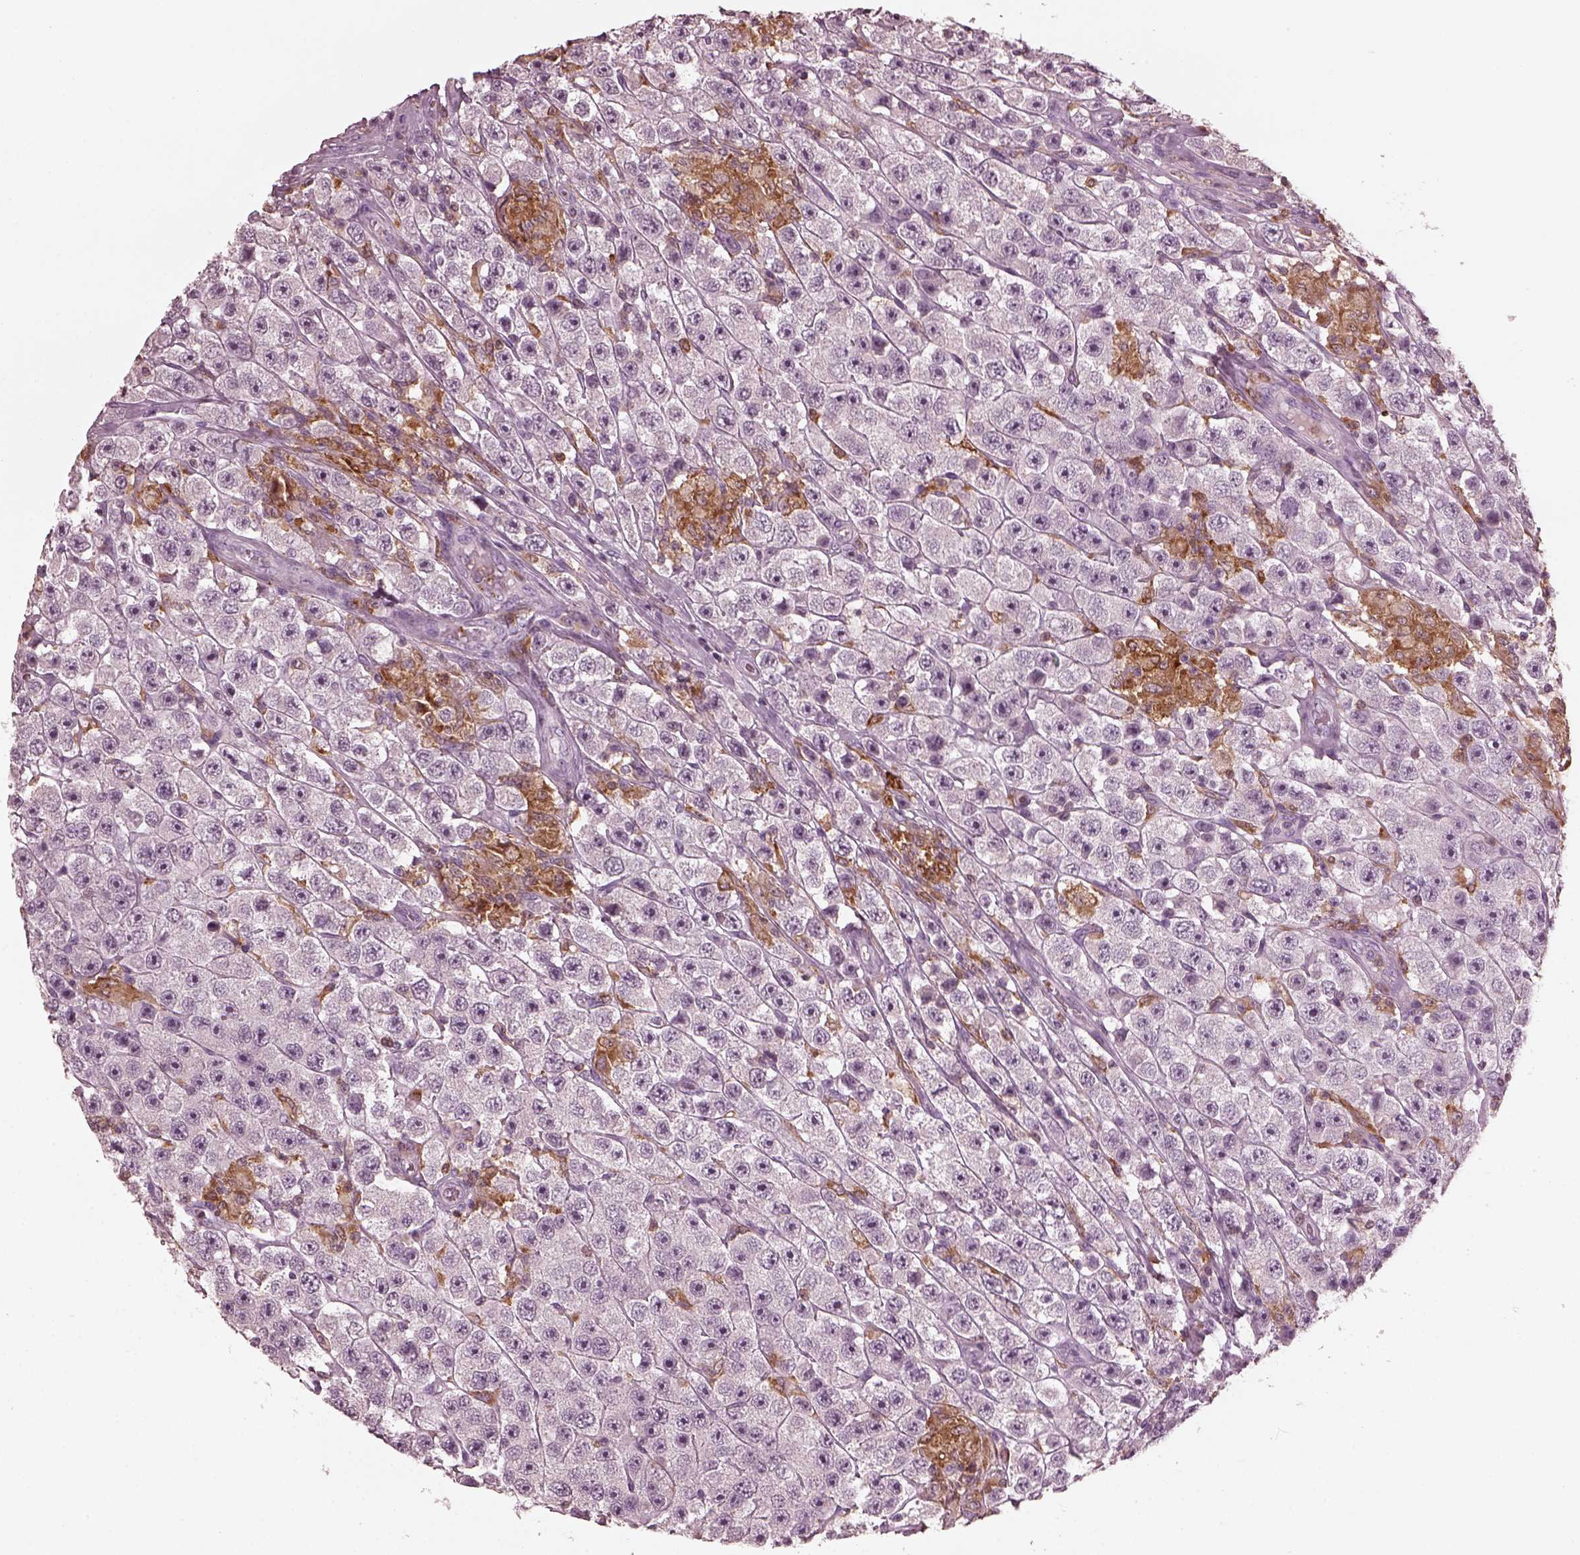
{"staining": {"intensity": "negative", "quantity": "none", "location": "none"}, "tissue": "testis cancer", "cell_type": "Tumor cells", "image_type": "cancer", "snomed": [{"axis": "morphology", "description": "Seminoma, NOS"}, {"axis": "topography", "description": "Testis"}], "caption": "Micrograph shows no significant protein positivity in tumor cells of testis cancer (seminoma).", "gene": "PSTPIP2", "patient": {"sex": "male", "age": 45}}